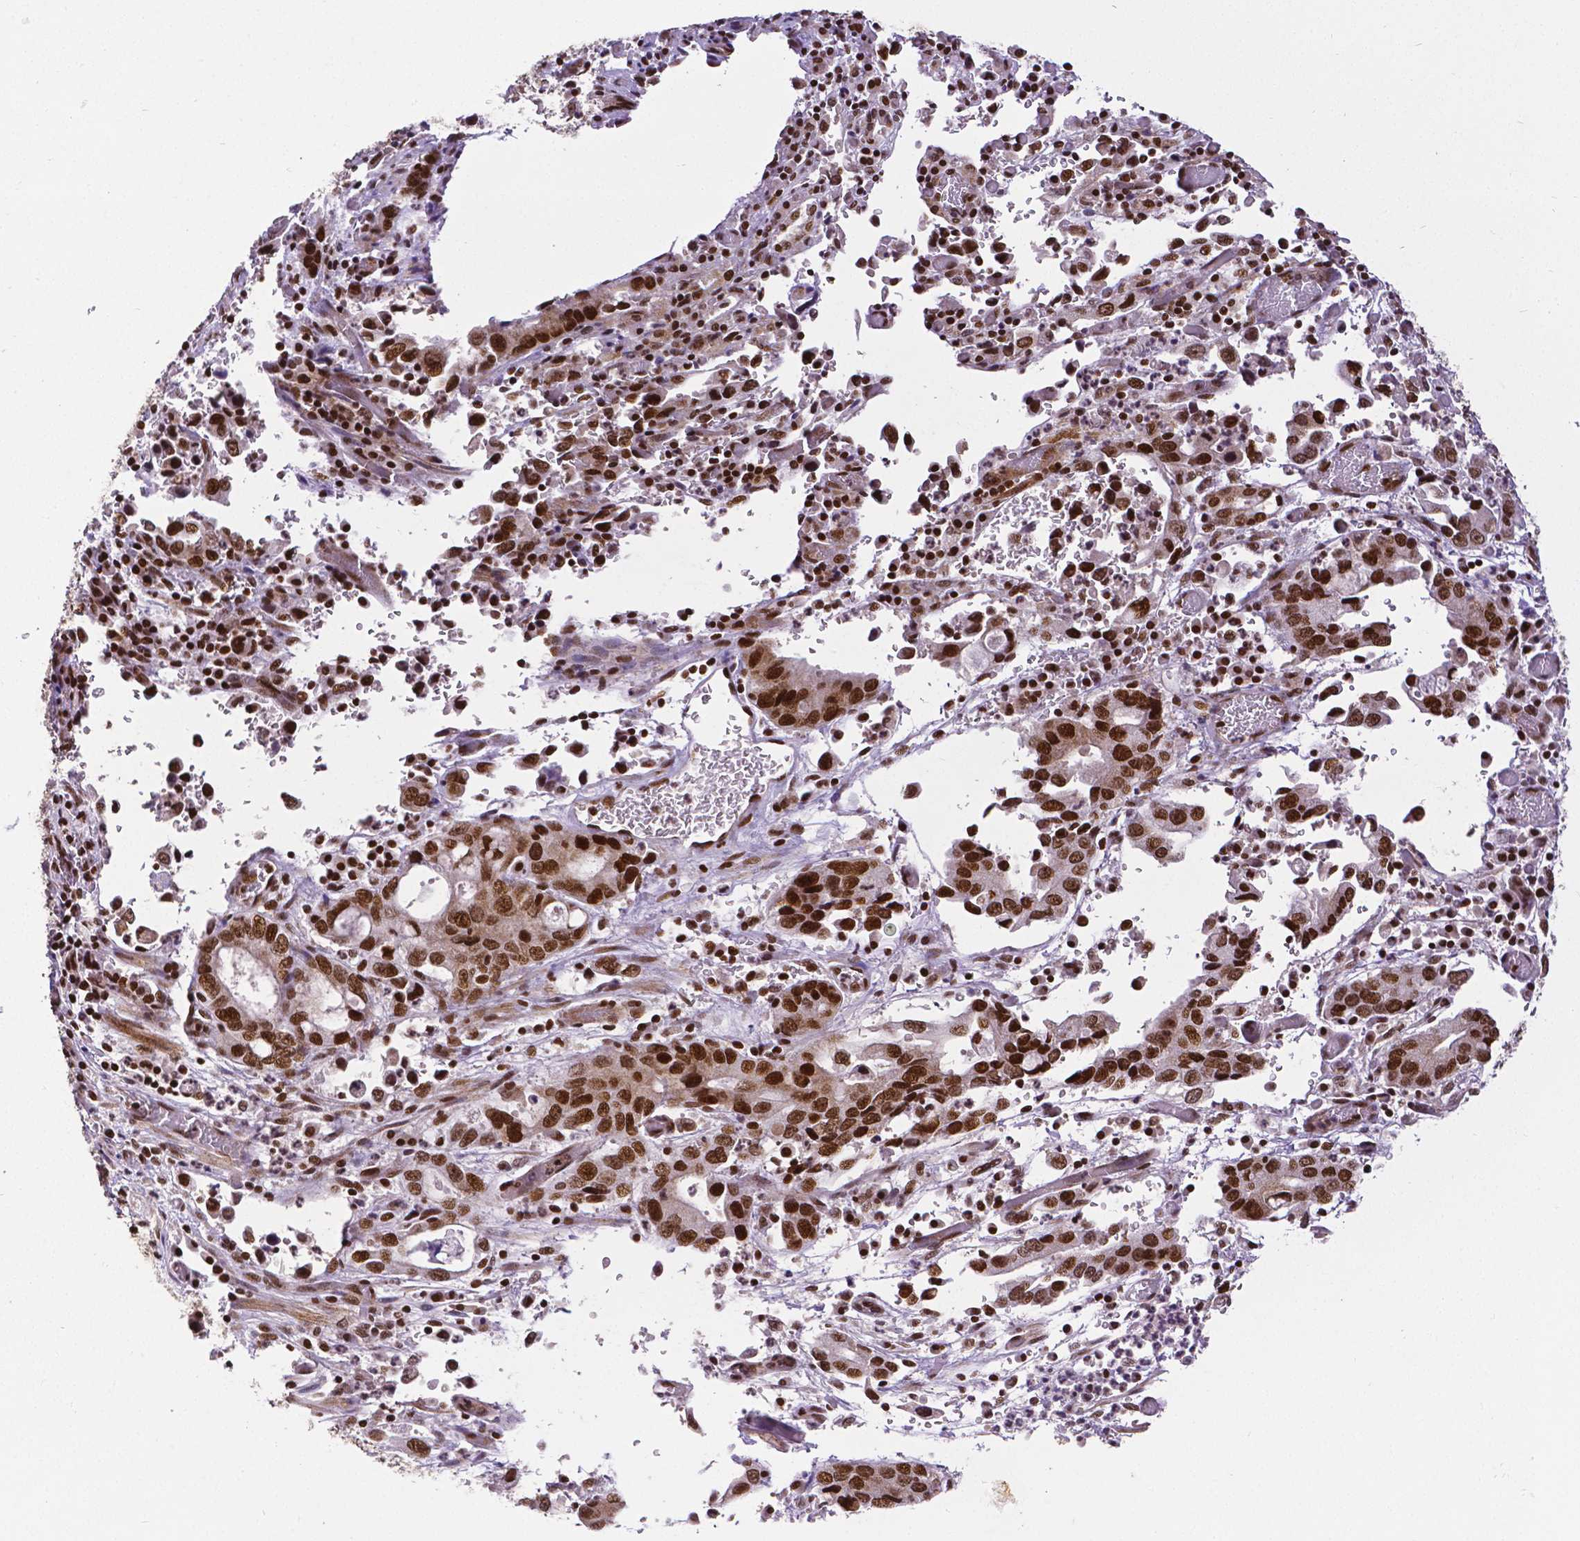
{"staining": {"intensity": "moderate", "quantity": ">75%", "location": "cytoplasmic/membranous,nuclear"}, "tissue": "stomach cancer", "cell_type": "Tumor cells", "image_type": "cancer", "snomed": [{"axis": "morphology", "description": "Adenocarcinoma, NOS"}, {"axis": "topography", "description": "Stomach, upper"}], "caption": "Immunohistochemical staining of human adenocarcinoma (stomach) exhibits moderate cytoplasmic/membranous and nuclear protein positivity in approximately >75% of tumor cells.", "gene": "CTCF", "patient": {"sex": "male", "age": 74}}